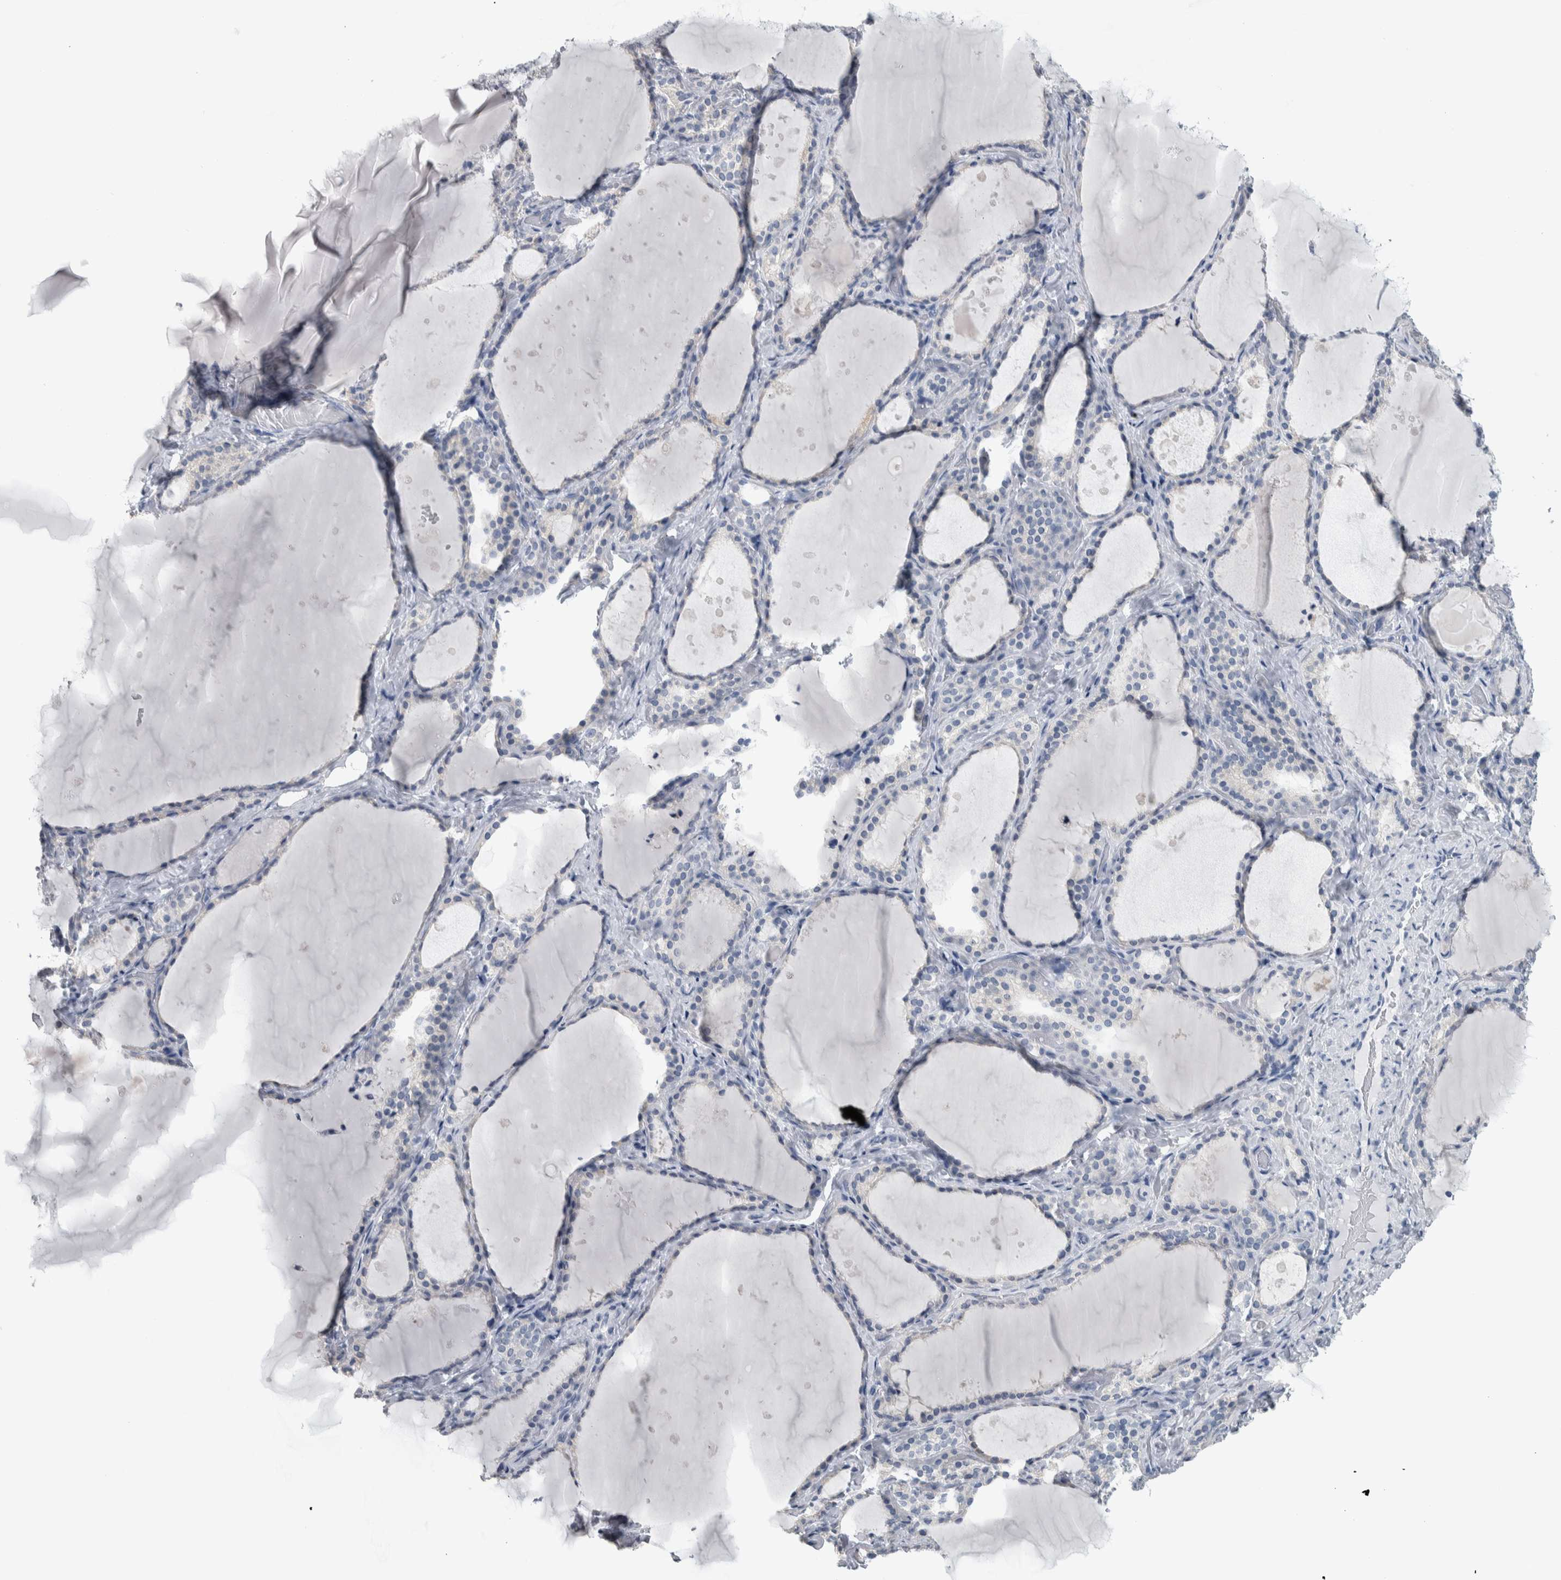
{"staining": {"intensity": "negative", "quantity": "none", "location": "none"}, "tissue": "thyroid gland", "cell_type": "Glandular cells", "image_type": "normal", "snomed": [{"axis": "morphology", "description": "Normal tissue, NOS"}, {"axis": "topography", "description": "Thyroid gland"}], "caption": "IHC of benign human thyroid gland reveals no staining in glandular cells.", "gene": "CDH17", "patient": {"sex": "female", "age": 44}}